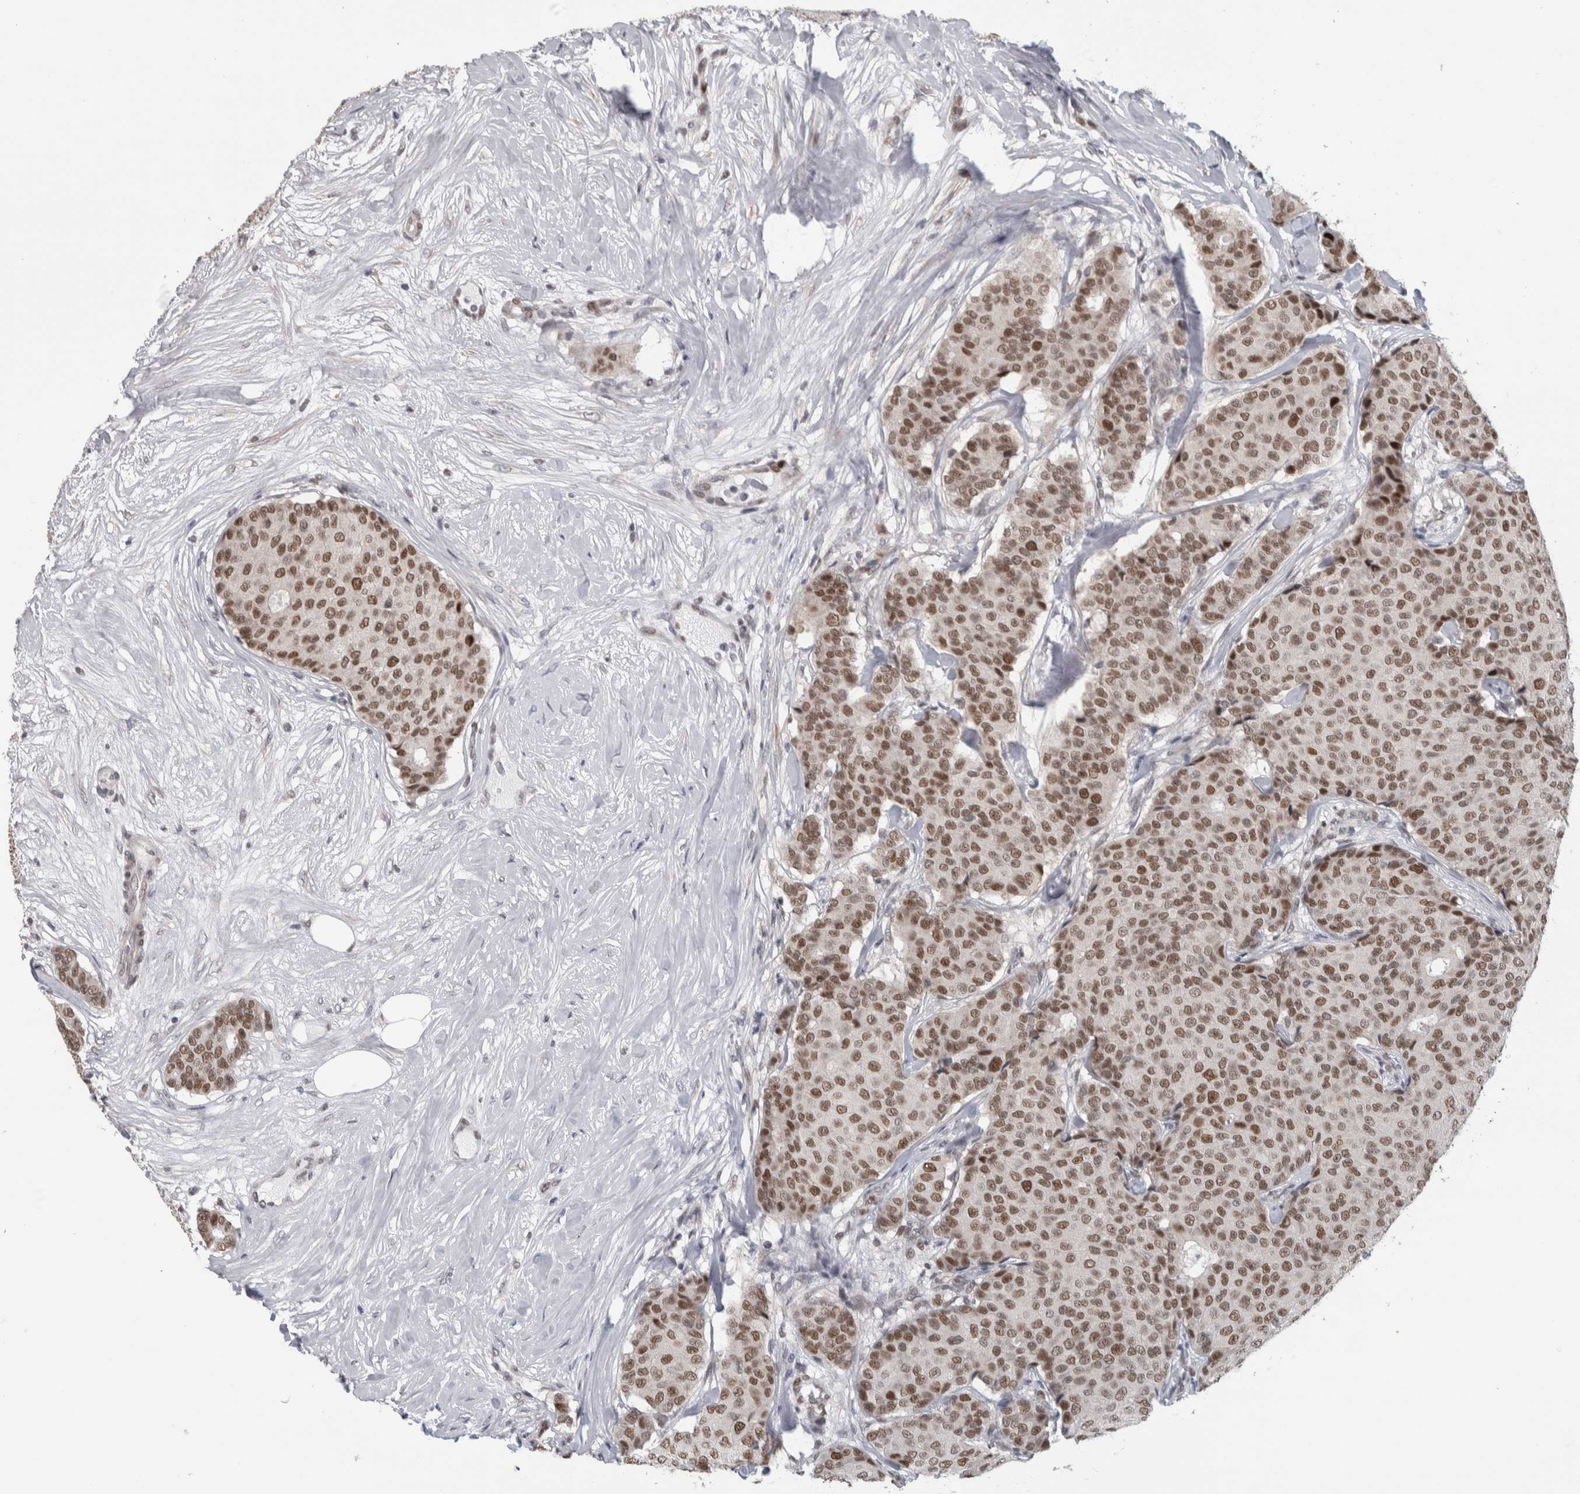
{"staining": {"intensity": "strong", "quantity": ">75%", "location": "nuclear"}, "tissue": "breast cancer", "cell_type": "Tumor cells", "image_type": "cancer", "snomed": [{"axis": "morphology", "description": "Duct carcinoma"}, {"axis": "topography", "description": "Breast"}], "caption": "Breast cancer tissue exhibits strong nuclear expression in about >75% of tumor cells", "gene": "HEXIM2", "patient": {"sex": "female", "age": 75}}